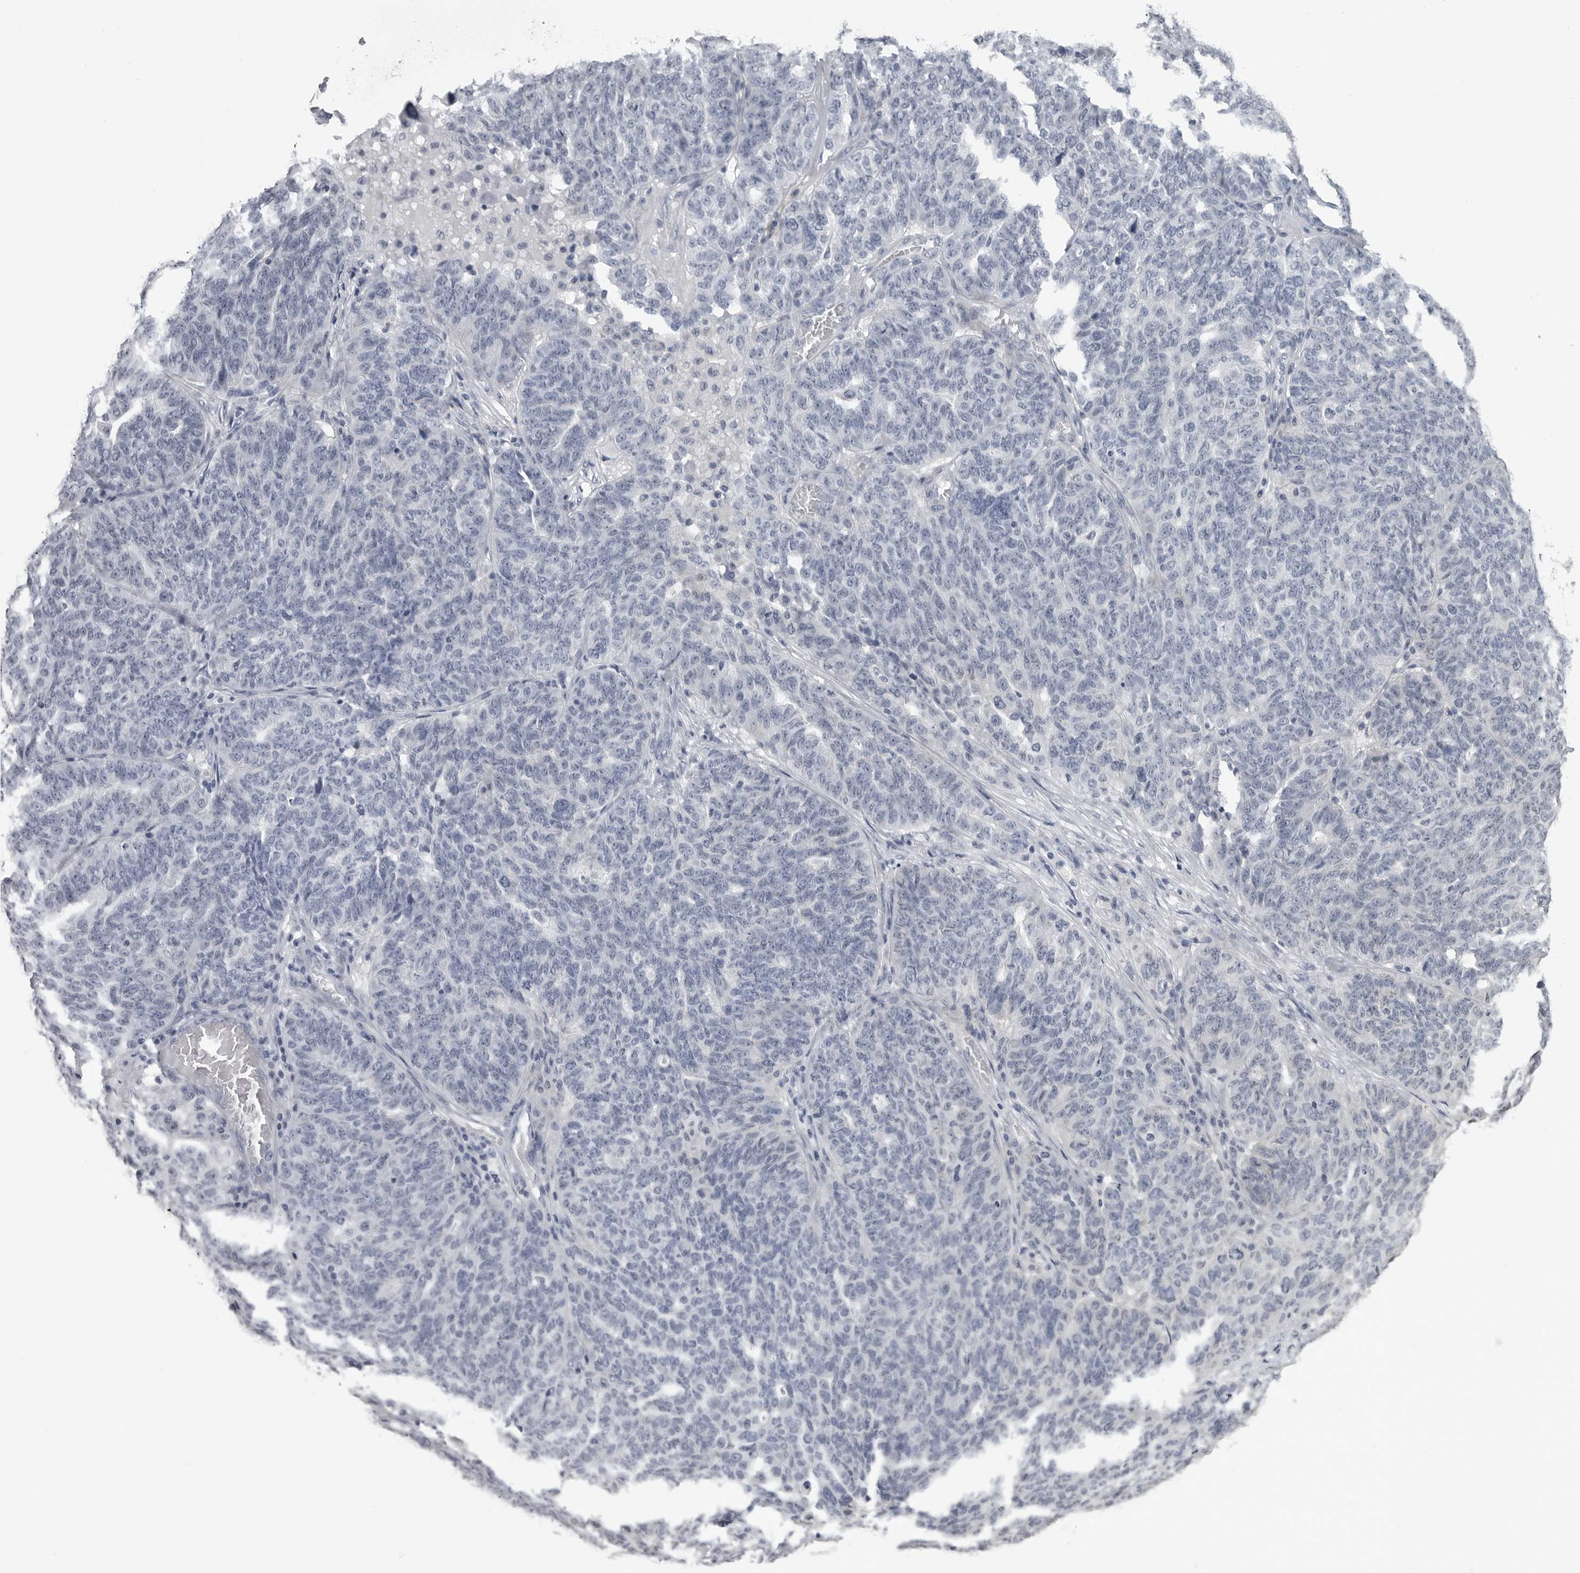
{"staining": {"intensity": "negative", "quantity": "none", "location": "none"}, "tissue": "ovarian cancer", "cell_type": "Tumor cells", "image_type": "cancer", "snomed": [{"axis": "morphology", "description": "Cystadenocarcinoma, serous, NOS"}, {"axis": "topography", "description": "Ovary"}], "caption": "Immunohistochemistry photomicrograph of ovarian serous cystadenocarcinoma stained for a protein (brown), which reveals no expression in tumor cells.", "gene": "GPN2", "patient": {"sex": "female", "age": 59}}